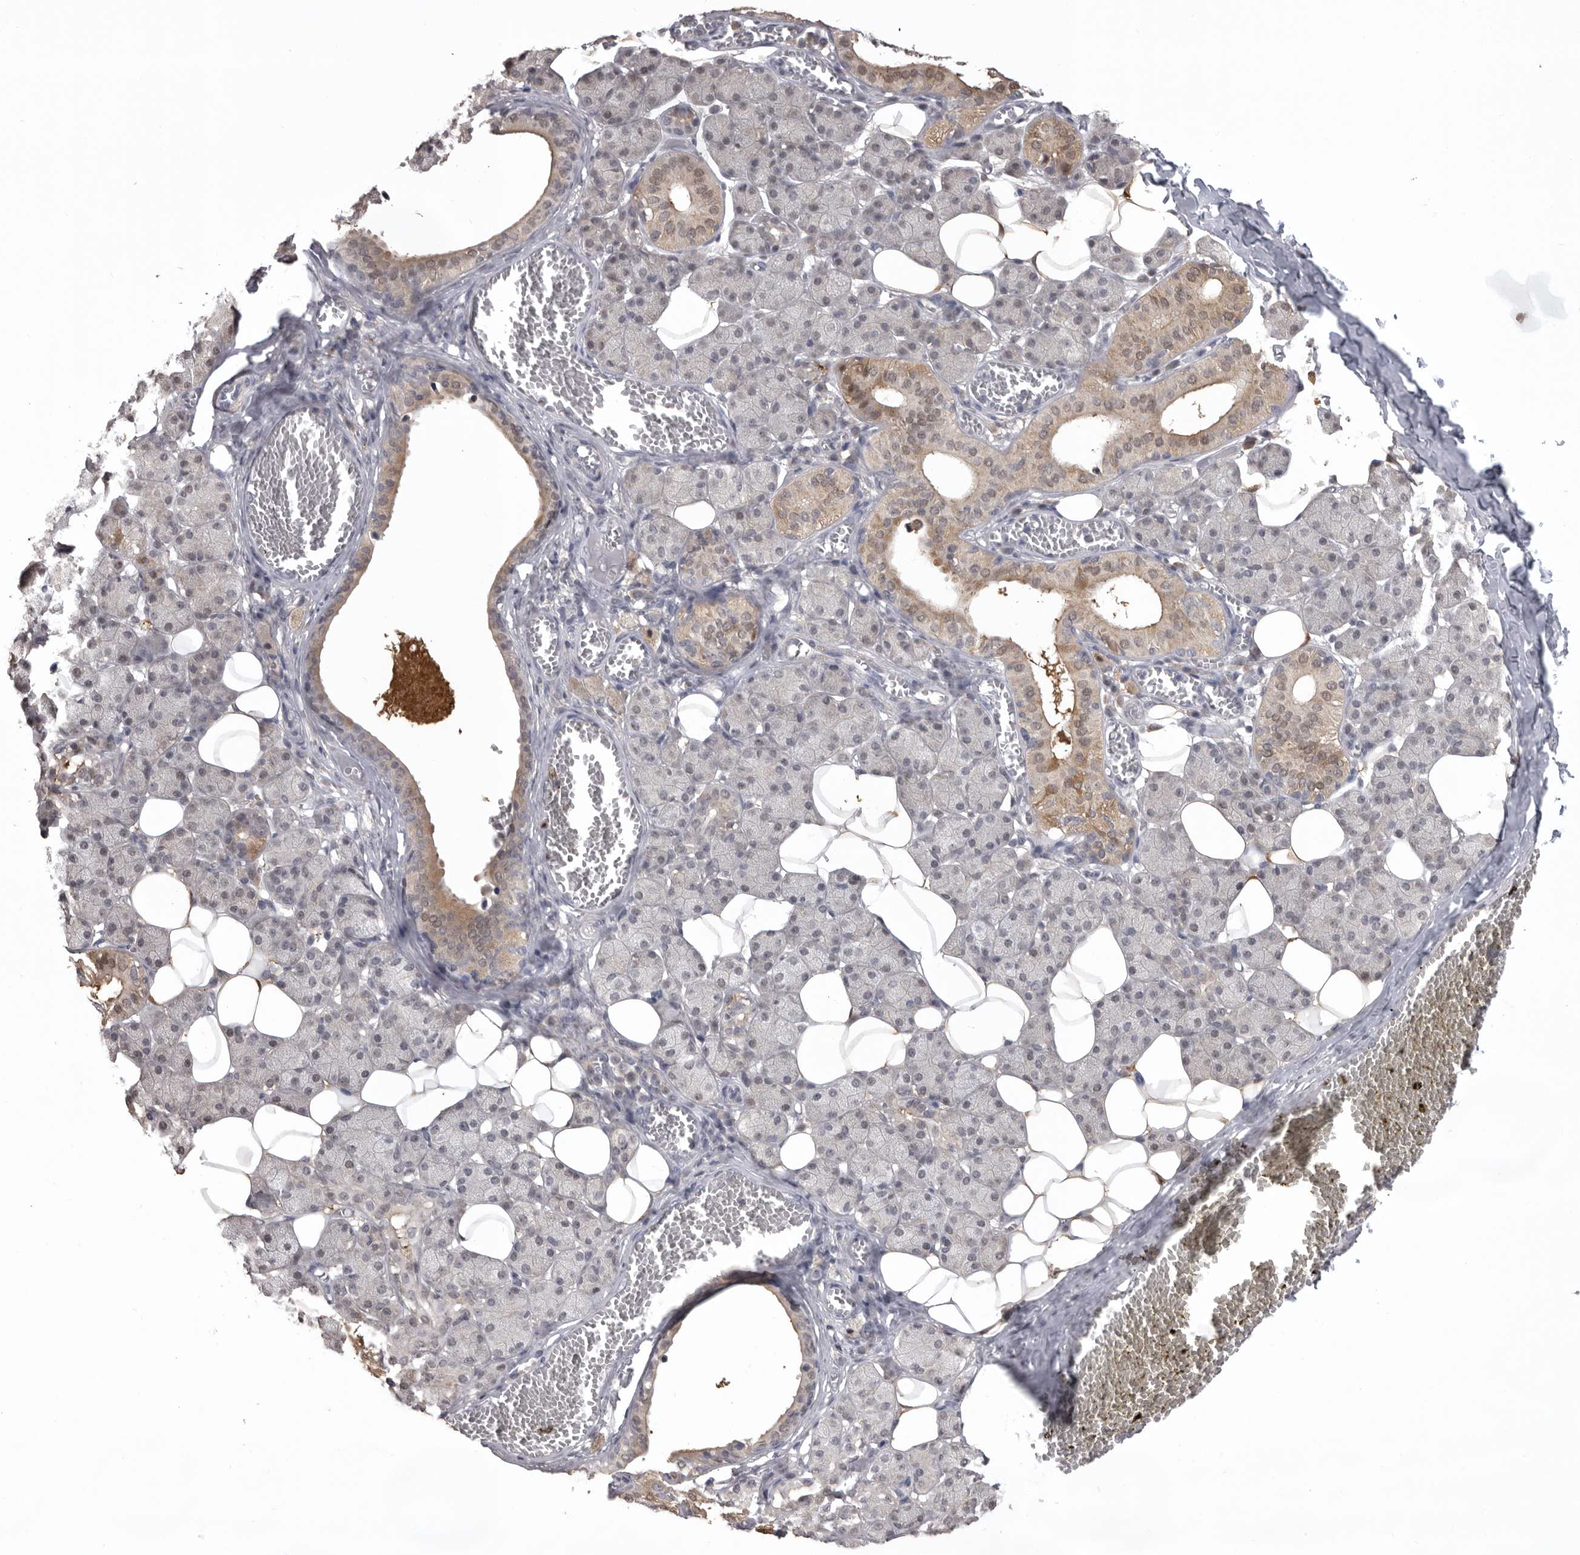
{"staining": {"intensity": "moderate", "quantity": "<25%", "location": "cytoplasmic/membranous"}, "tissue": "salivary gland", "cell_type": "Glandular cells", "image_type": "normal", "snomed": [{"axis": "morphology", "description": "Normal tissue, NOS"}, {"axis": "topography", "description": "Salivary gland"}], "caption": "This is a micrograph of immunohistochemistry staining of normal salivary gland, which shows moderate staining in the cytoplasmic/membranous of glandular cells.", "gene": "MDH1", "patient": {"sex": "female", "age": 33}}